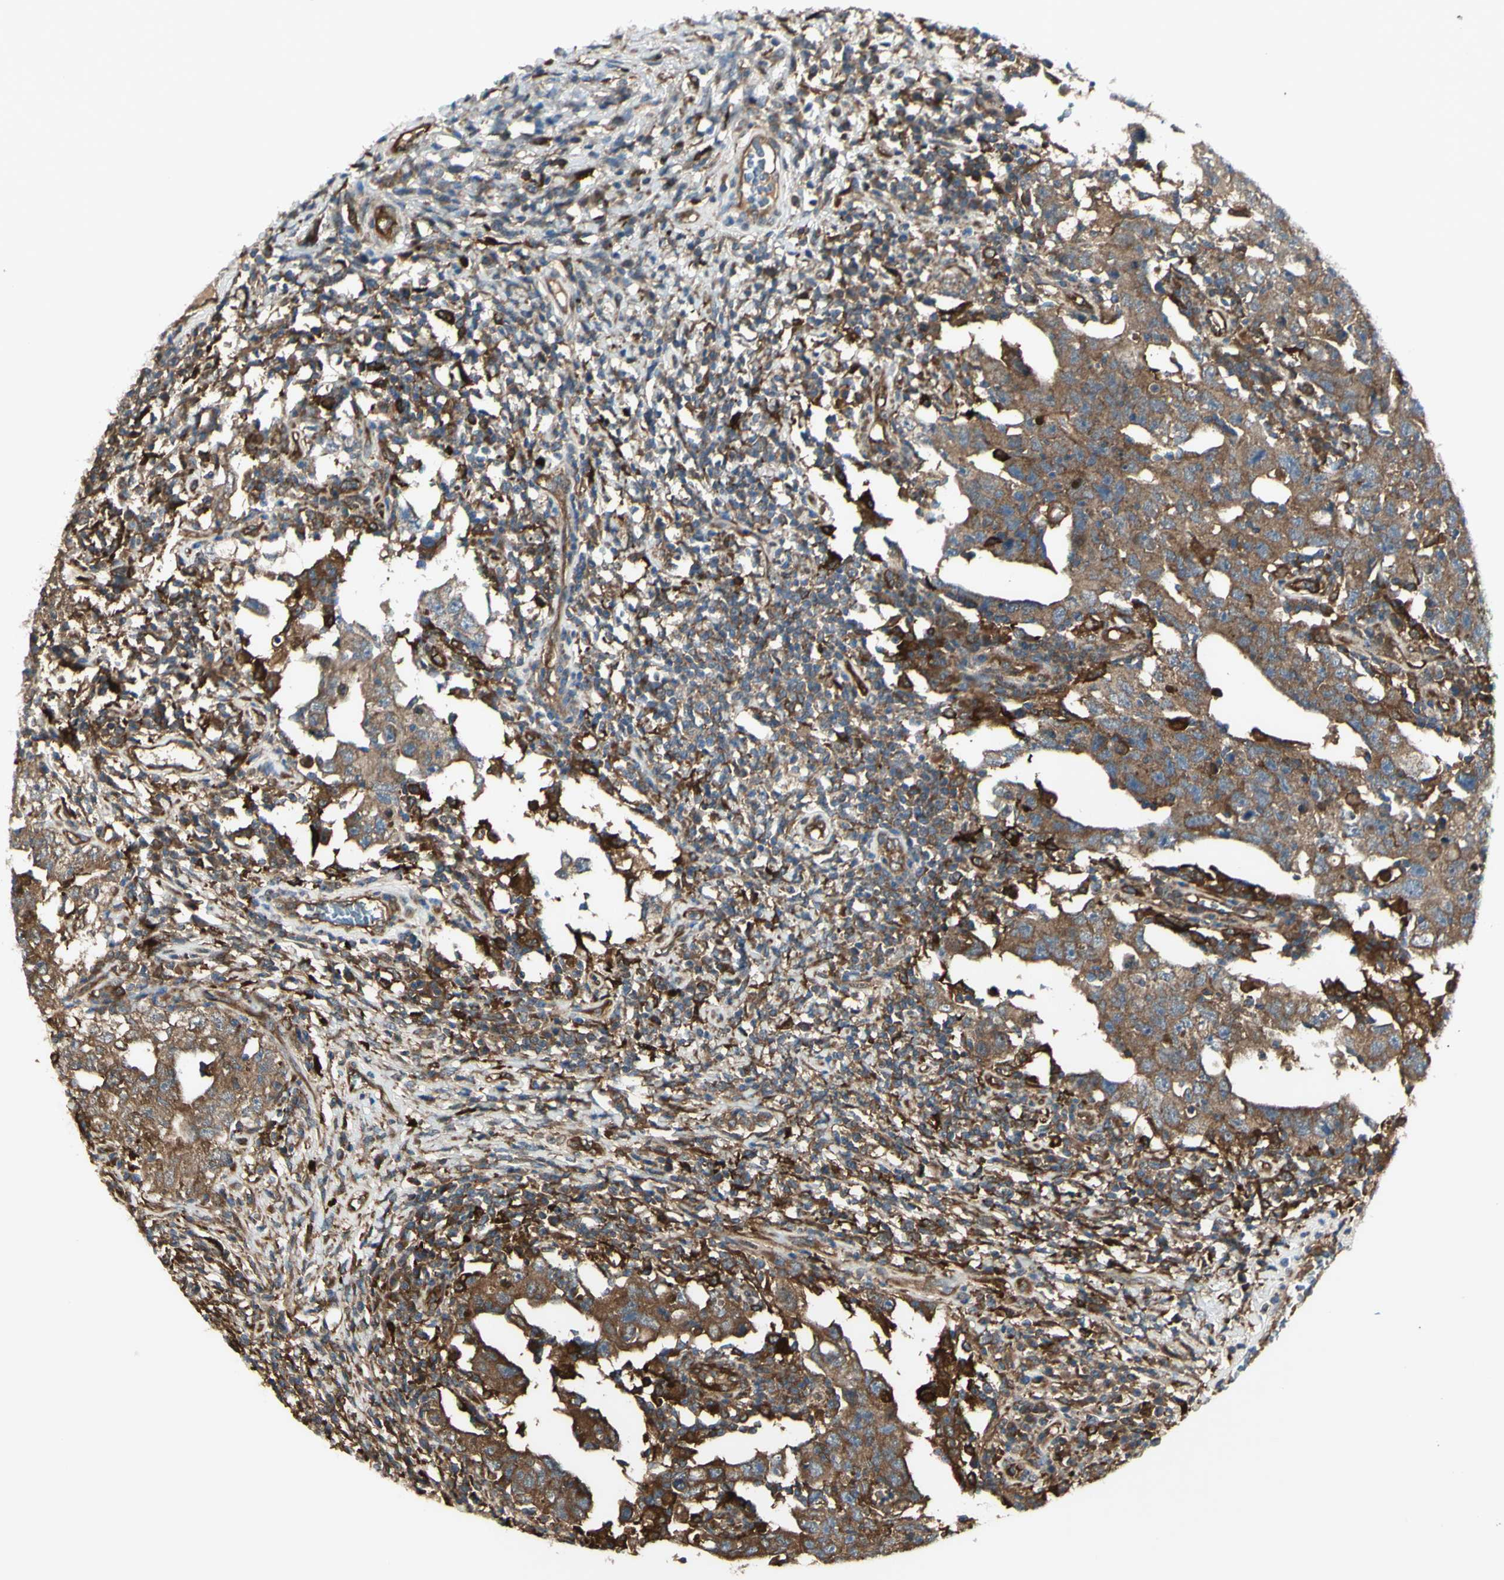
{"staining": {"intensity": "moderate", "quantity": ">75%", "location": "cytoplasmic/membranous"}, "tissue": "testis cancer", "cell_type": "Tumor cells", "image_type": "cancer", "snomed": [{"axis": "morphology", "description": "Carcinoma, Embryonal, NOS"}, {"axis": "topography", "description": "Testis"}], "caption": "Moderate cytoplasmic/membranous positivity is seen in about >75% of tumor cells in testis cancer (embryonal carcinoma).", "gene": "IGSF9B", "patient": {"sex": "male", "age": 26}}